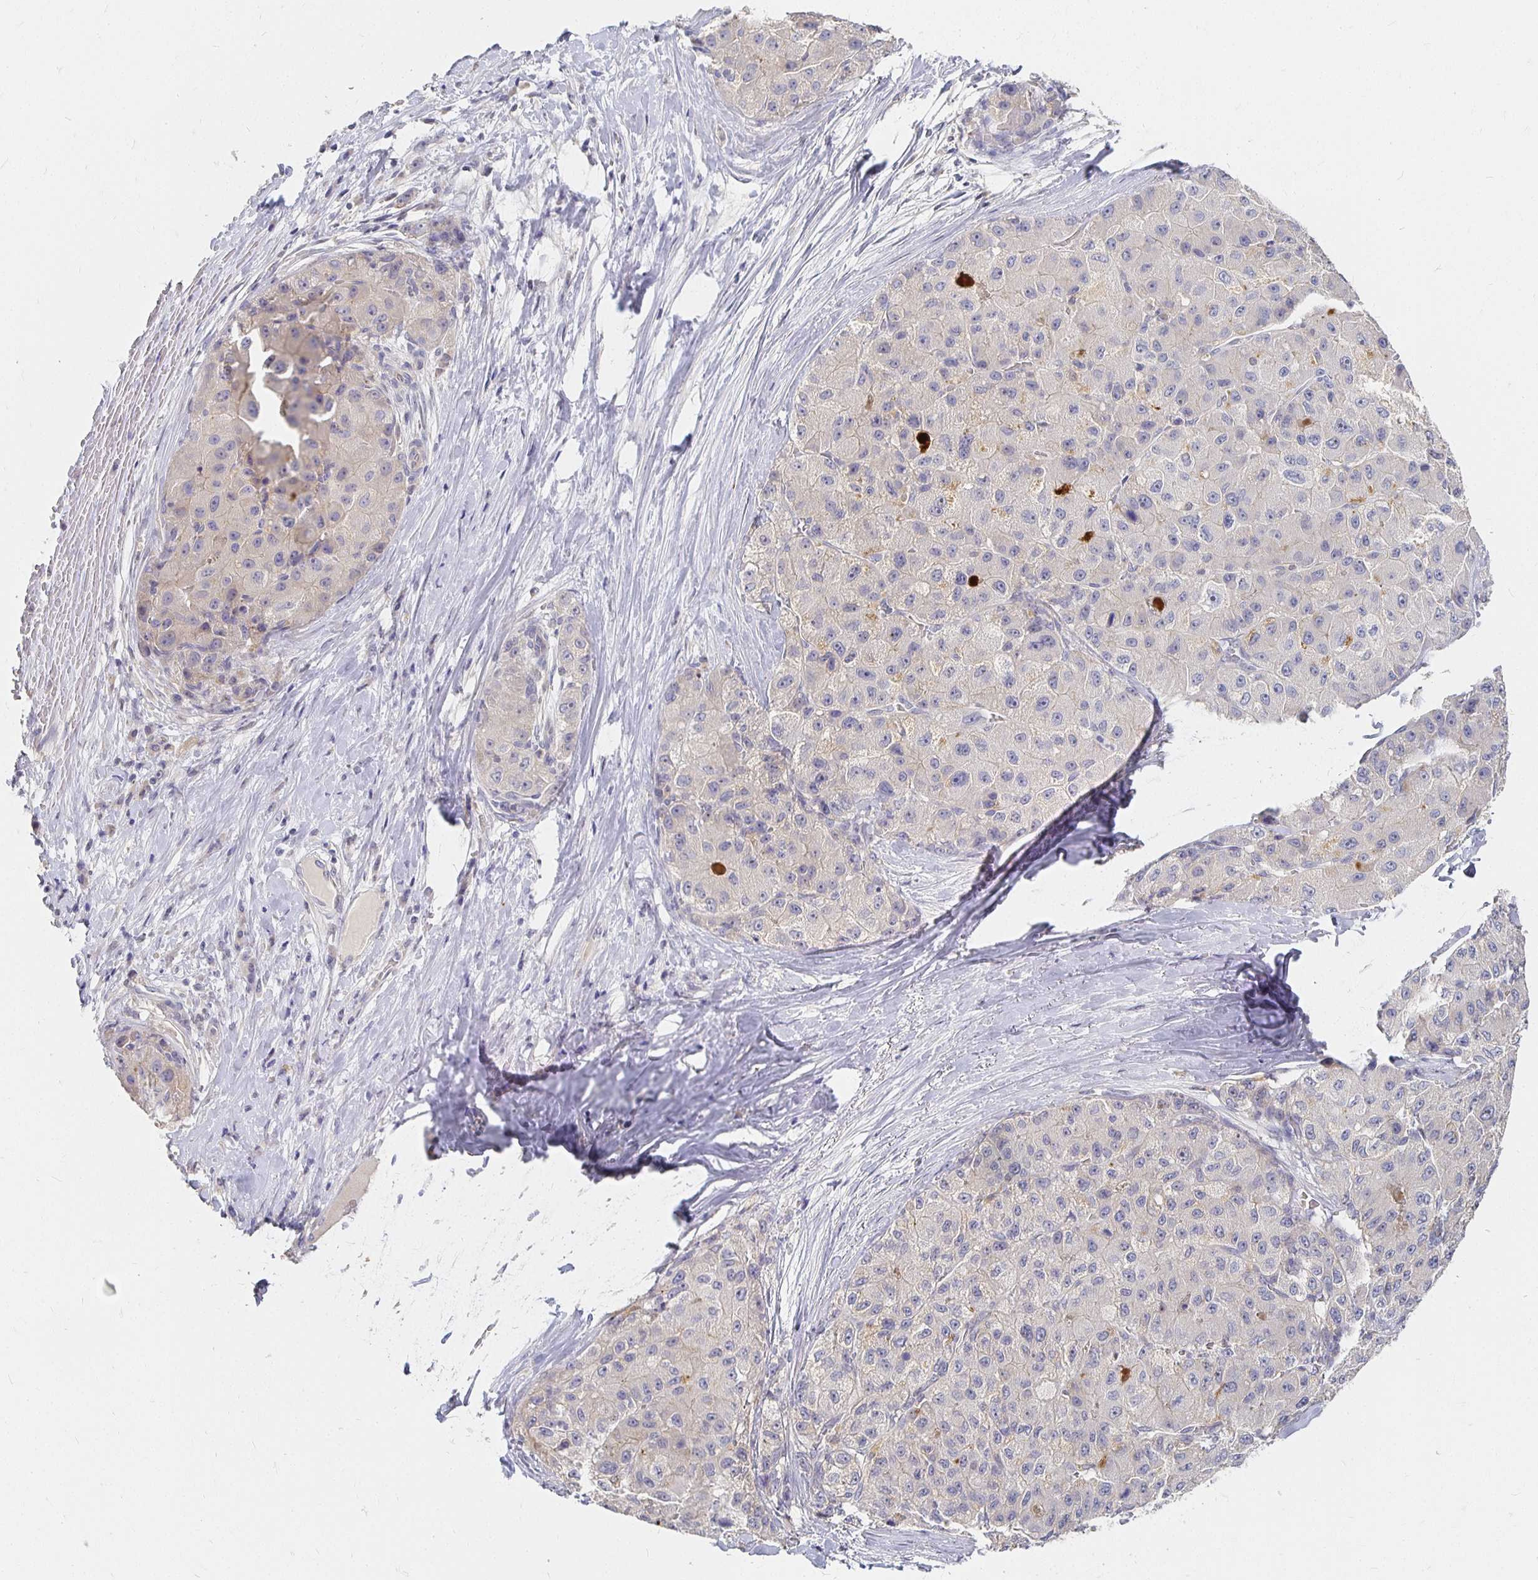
{"staining": {"intensity": "negative", "quantity": "none", "location": "none"}, "tissue": "liver cancer", "cell_type": "Tumor cells", "image_type": "cancer", "snomed": [{"axis": "morphology", "description": "Carcinoma, Hepatocellular, NOS"}, {"axis": "topography", "description": "Liver"}], "caption": "Immunohistochemistry (IHC) image of neoplastic tissue: human liver cancer (hepatocellular carcinoma) stained with DAB displays no significant protein staining in tumor cells.", "gene": "FKRP", "patient": {"sex": "male", "age": 80}}